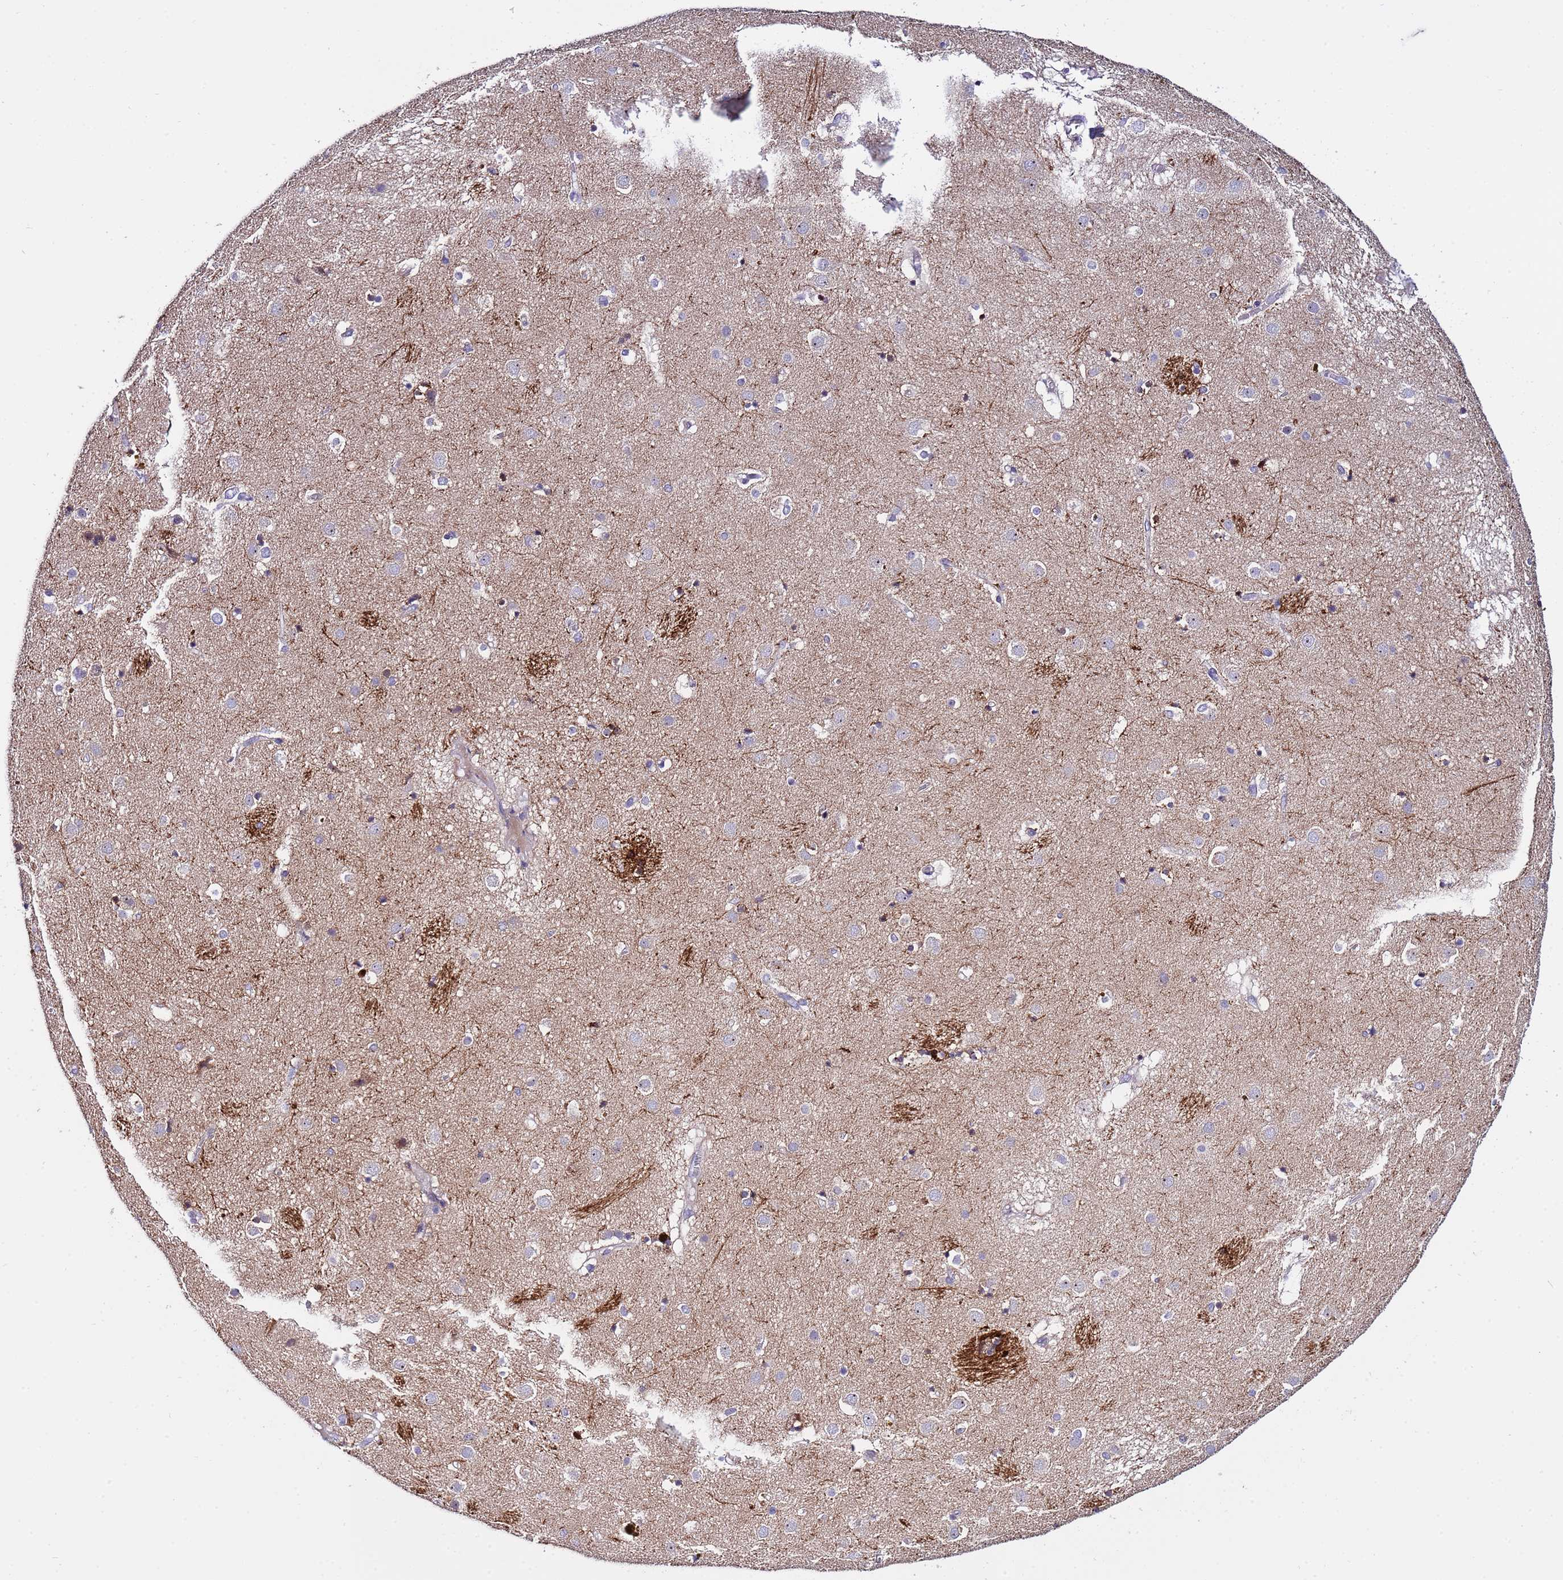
{"staining": {"intensity": "negative", "quantity": "none", "location": "none"}, "tissue": "caudate", "cell_type": "Glial cells", "image_type": "normal", "snomed": [{"axis": "morphology", "description": "Normal tissue, NOS"}, {"axis": "topography", "description": "Lateral ventricle wall"}], "caption": "DAB immunohistochemical staining of benign caudate exhibits no significant staining in glial cells.", "gene": "IGSF11", "patient": {"sex": "male", "age": 70}}